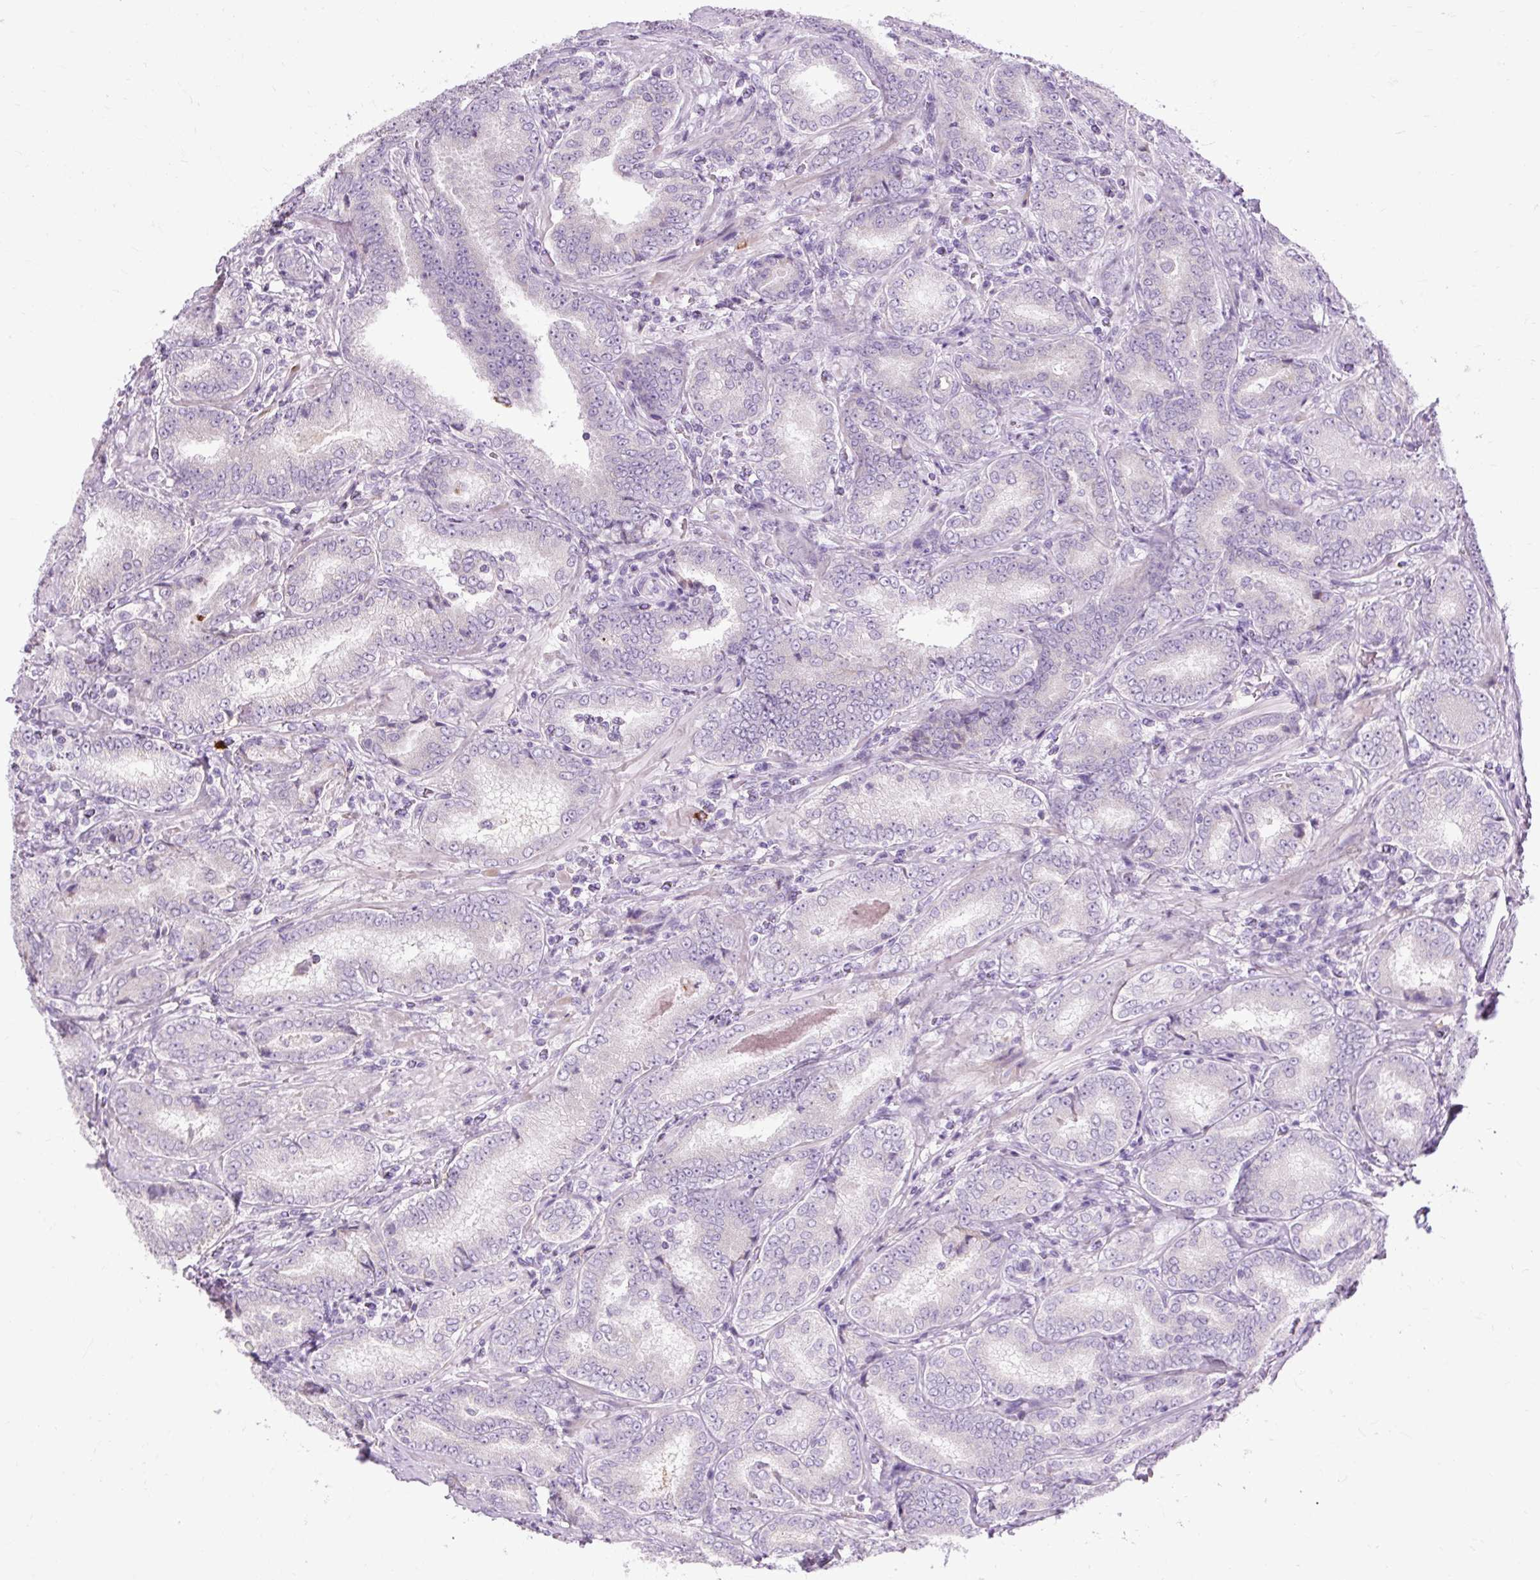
{"staining": {"intensity": "negative", "quantity": "none", "location": "none"}, "tissue": "prostate cancer", "cell_type": "Tumor cells", "image_type": "cancer", "snomed": [{"axis": "morphology", "description": "Adenocarcinoma, High grade"}, {"axis": "topography", "description": "Prostate"}], "caption": "There is no significant staining in tumor cells of prostate cancer (high-grade adenocarcinoma). The staining was performed using DAB (3,3'-diaminobenzidine) to visualize the protein expression in brown, while the nuclei were stained in blue with hematoxylin (Magnification: 20x).", "gene": "ARRDC2", "patient": {"sex": "male", "age": 72}}